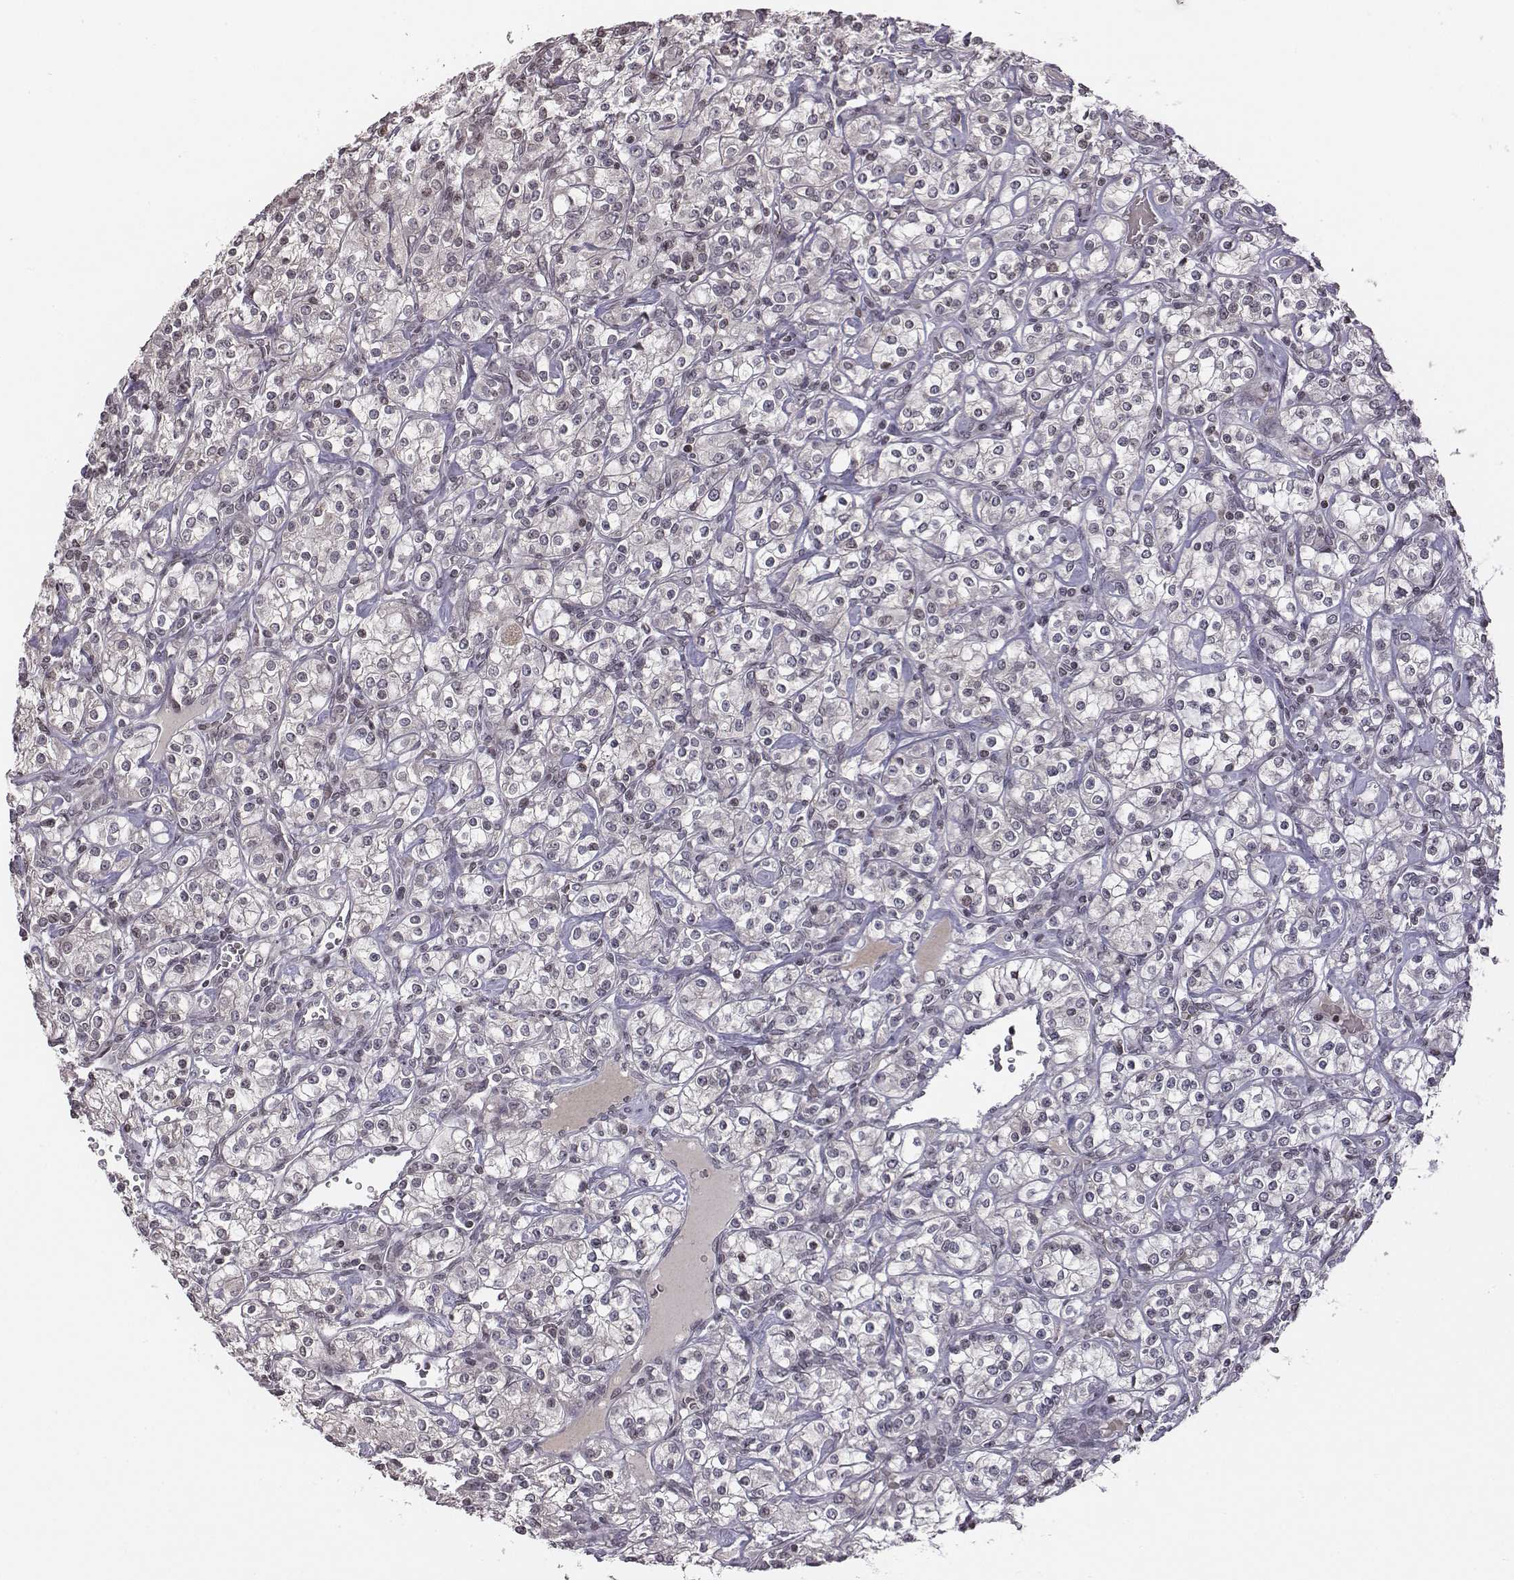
{"staining": {"intensity": "negative", "quantity": "none", "location": "none"}, "tissue": "renal cancer", "cell_type": "Tumor cells", "image_type": "cancer", "snomed": [{"axis": "morphology", "description": "Adenocarcinoma, NOS"}, {"axis": "topography", "description": "Kidney"}], "caption": "The histopathology image shows no staining of tumor cells in renal adenocarcinoma.", "gene": "GRM4", "patient": {"sex": "male", "age": 77}}